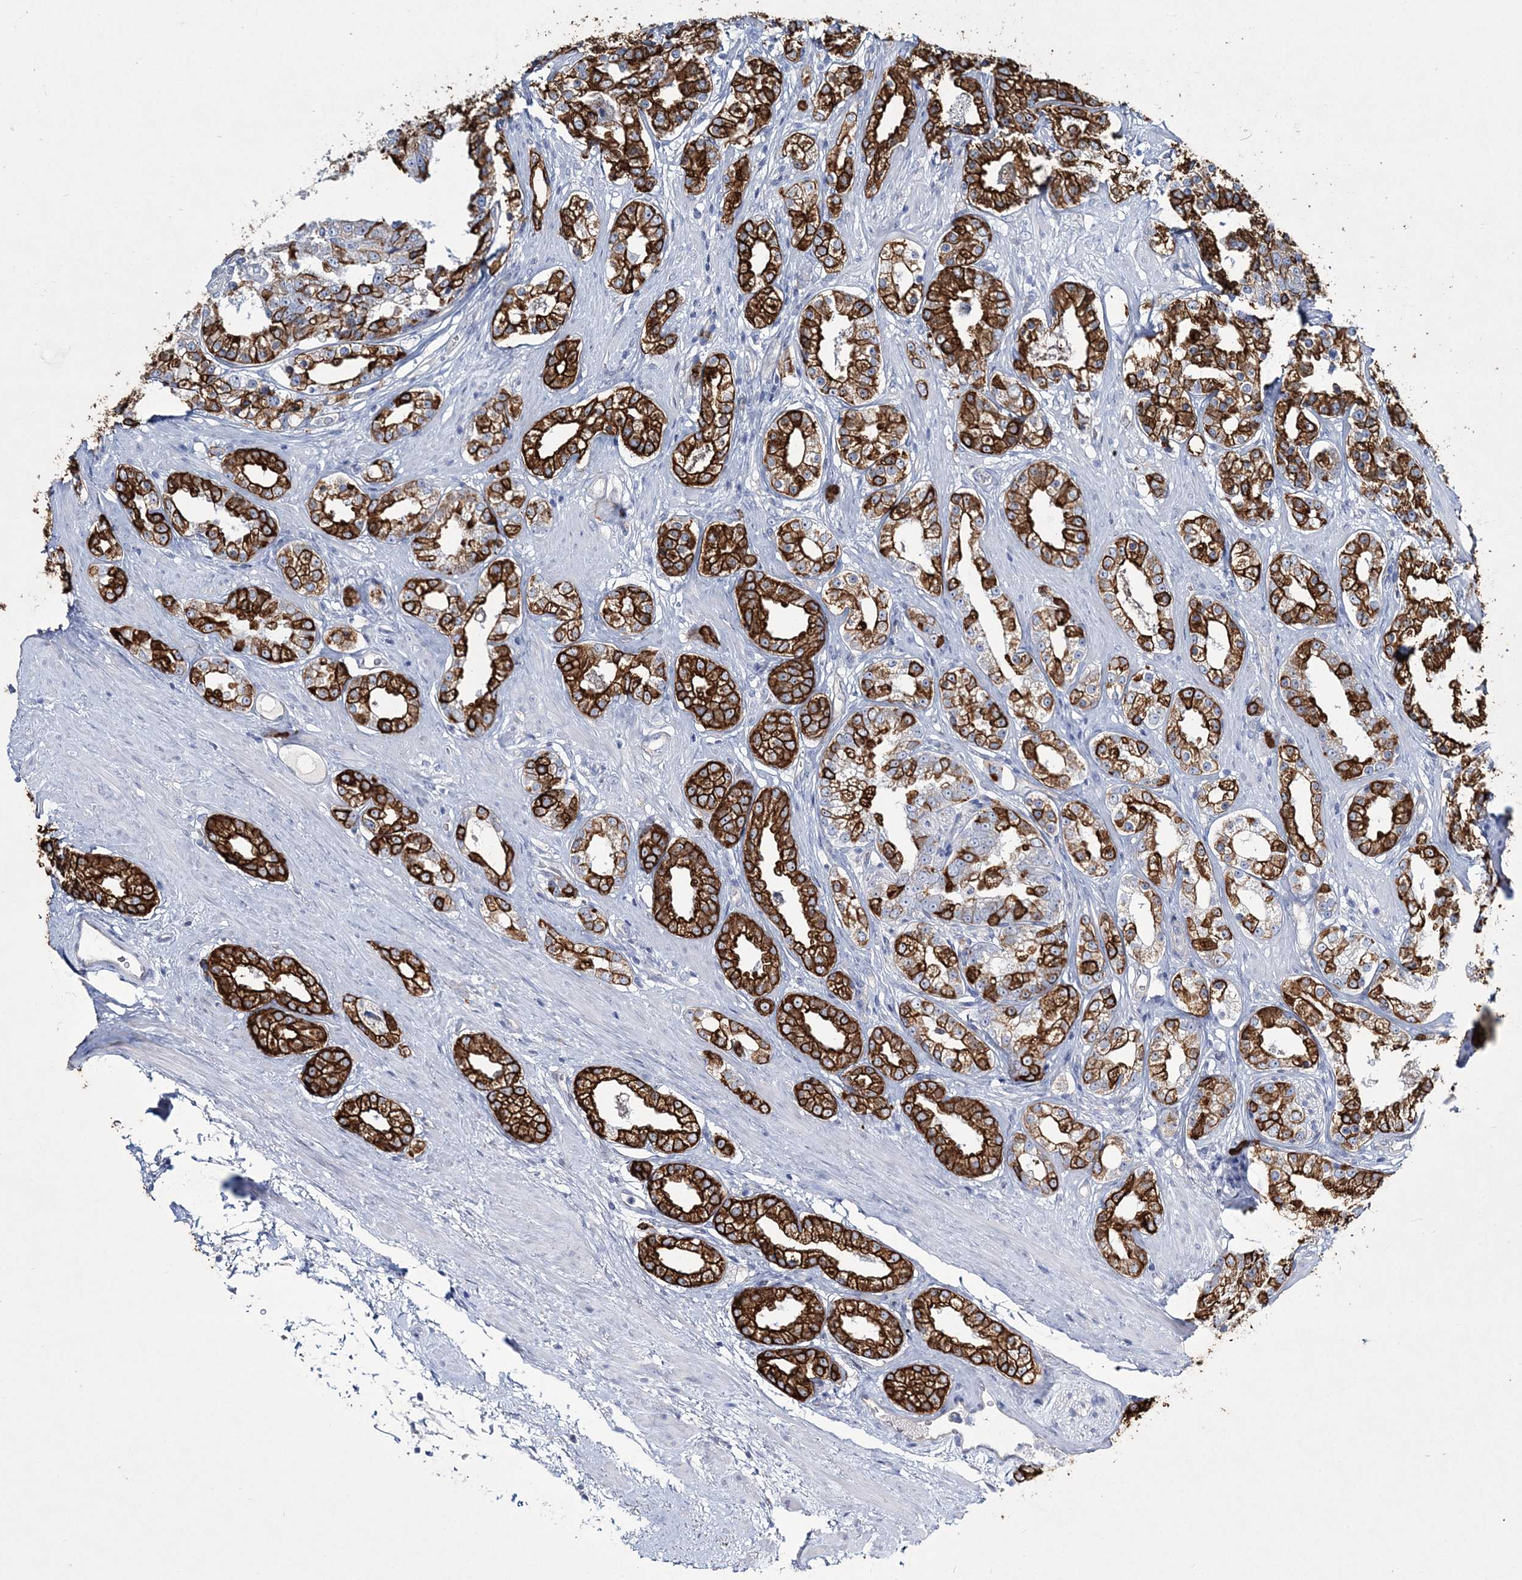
{"staining": {"intensity": "strong", "quantity": ">75%", "location": "cytoplasmic/membranous"}, "tissue": "prostate cancer", "cell_type": "Tumor cells", "image_type": "cancer", "snomed": [{"axis": "morphology", "description": "Normal tissue, NOS"}, {"axis": "morphology", "description": "Adenocarcinoma, High grade"}, {"axis": "topography", "description": "Prostate"}], "caption": "This image demonstrates IHC staining of adenocarcinoma (high-grade) (prostate), with high strong cytoplasmic/membranous positivity in about >75% of tumor cells.", "gene": "ADGRL1", "patient": {"sex": "male", "age": 83}}